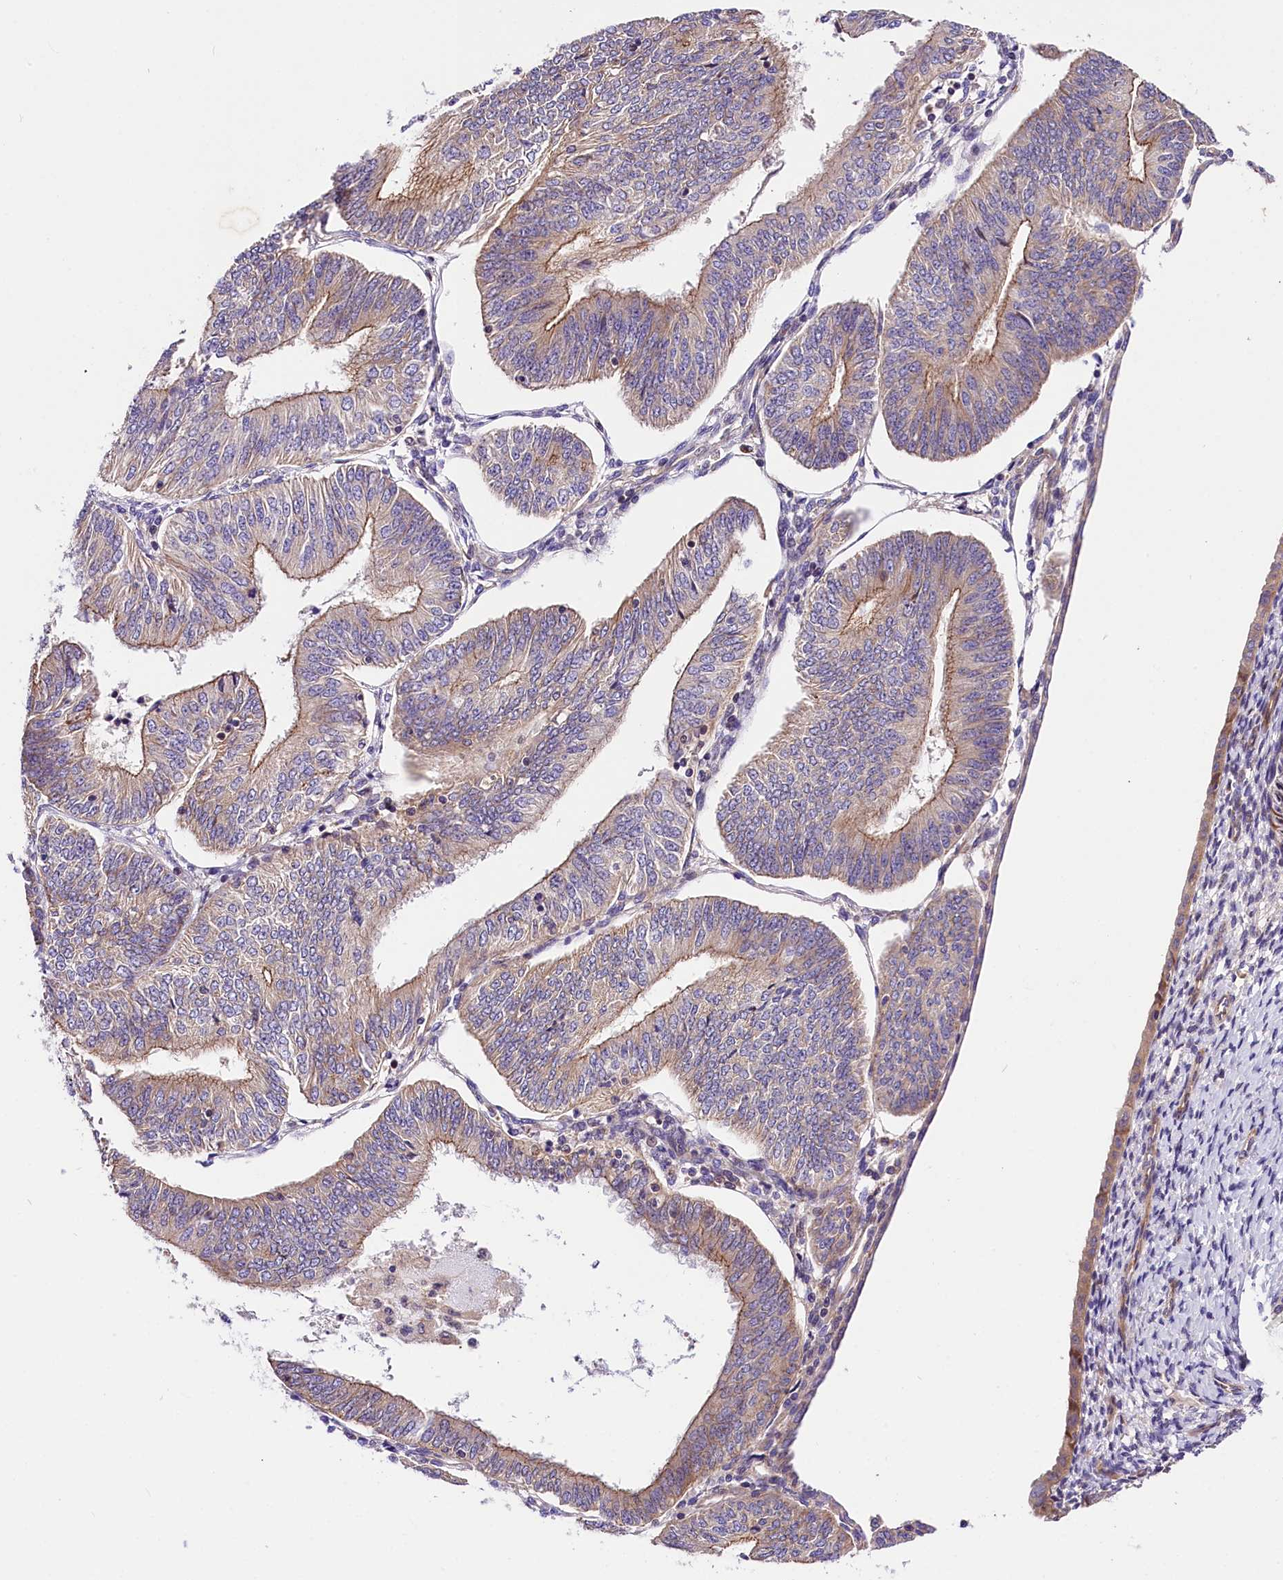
{"staining": {"intensity": "weak", "quantity": "<25%", "location": "cytoplasmic/membranous"}, "tissue": "endometrial cancer", "cell_type": "Tumor cells", "image_type": "cancer", "snomed": [{"axis": "morphology", "description": "Adenocarcinoma, NOS"}, {"axis": "topography", "description": "Endometrium"}], "caption": "The immunohistochemistry photomicrograph has no significant expression in tumor cells of adenocarcinoma (endometrial) tissue.", "gene": "ARMC6", "patient": {"sex": "female", "age": 58}}